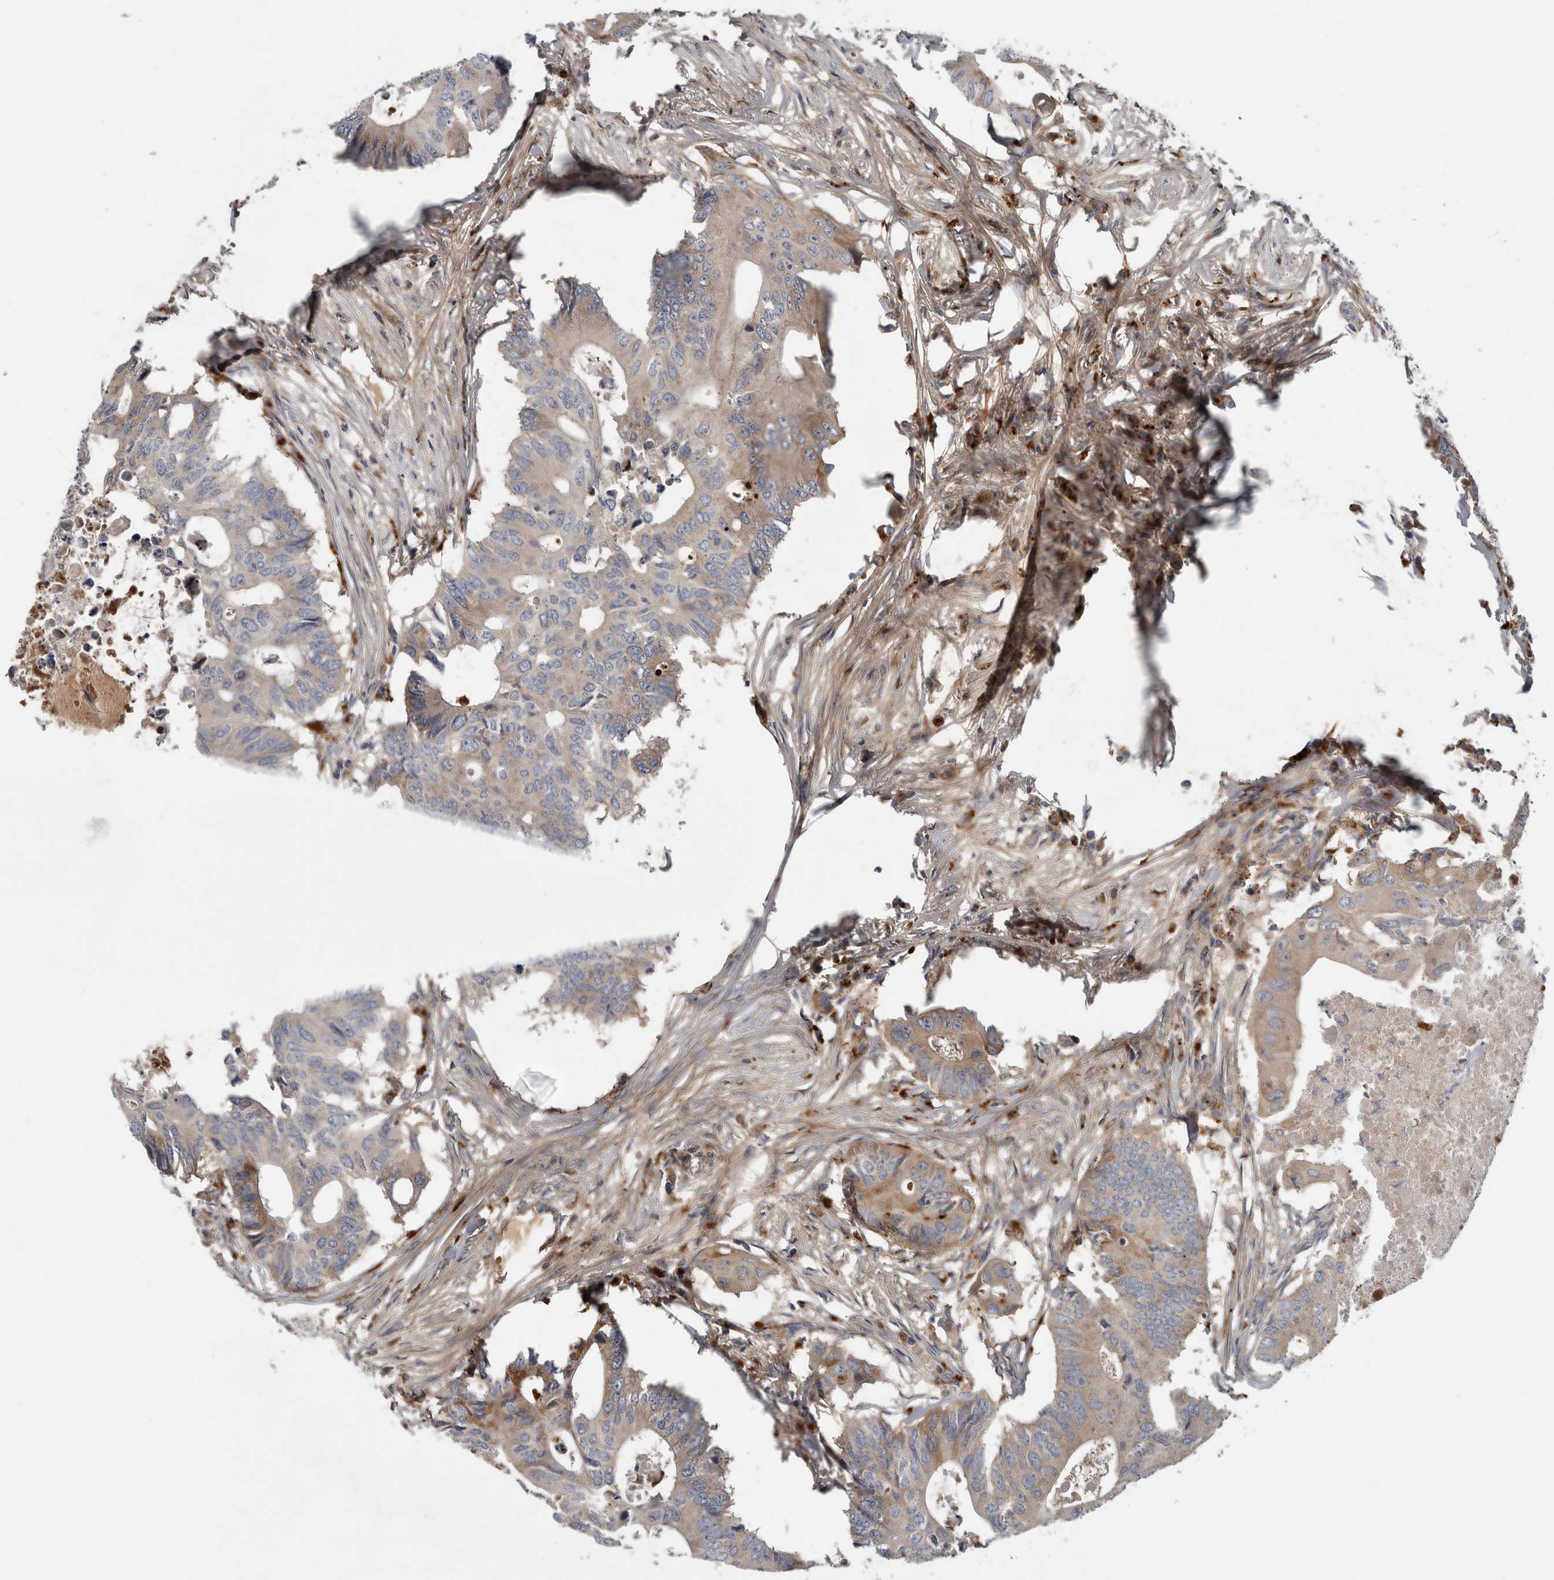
{"staining": {"intensity": "strong", "quantity": "<25%", "location": "cytoplasmic/membranous"}, "tissue": "colorectal cancer", "cell_type": "Tumor cells", "image_type": "cancer", "snomed": [{"axis": "morphology", "description": "Adenocarcinoma, NOS"}, {"axis": "topography", "description": "Colon"}], "caption": "Colorectal cancer tissue displays strong cytoplasmic/membranous positivity in about <25% of tumor cells The staining was performed using DAB to visualize the protein expression in brown, while the nuclei were stained in blue with hematoxylin (Magnification: 20x).", "gene": "ATXN2", "patient": {"sex": "male", "age": 71}}